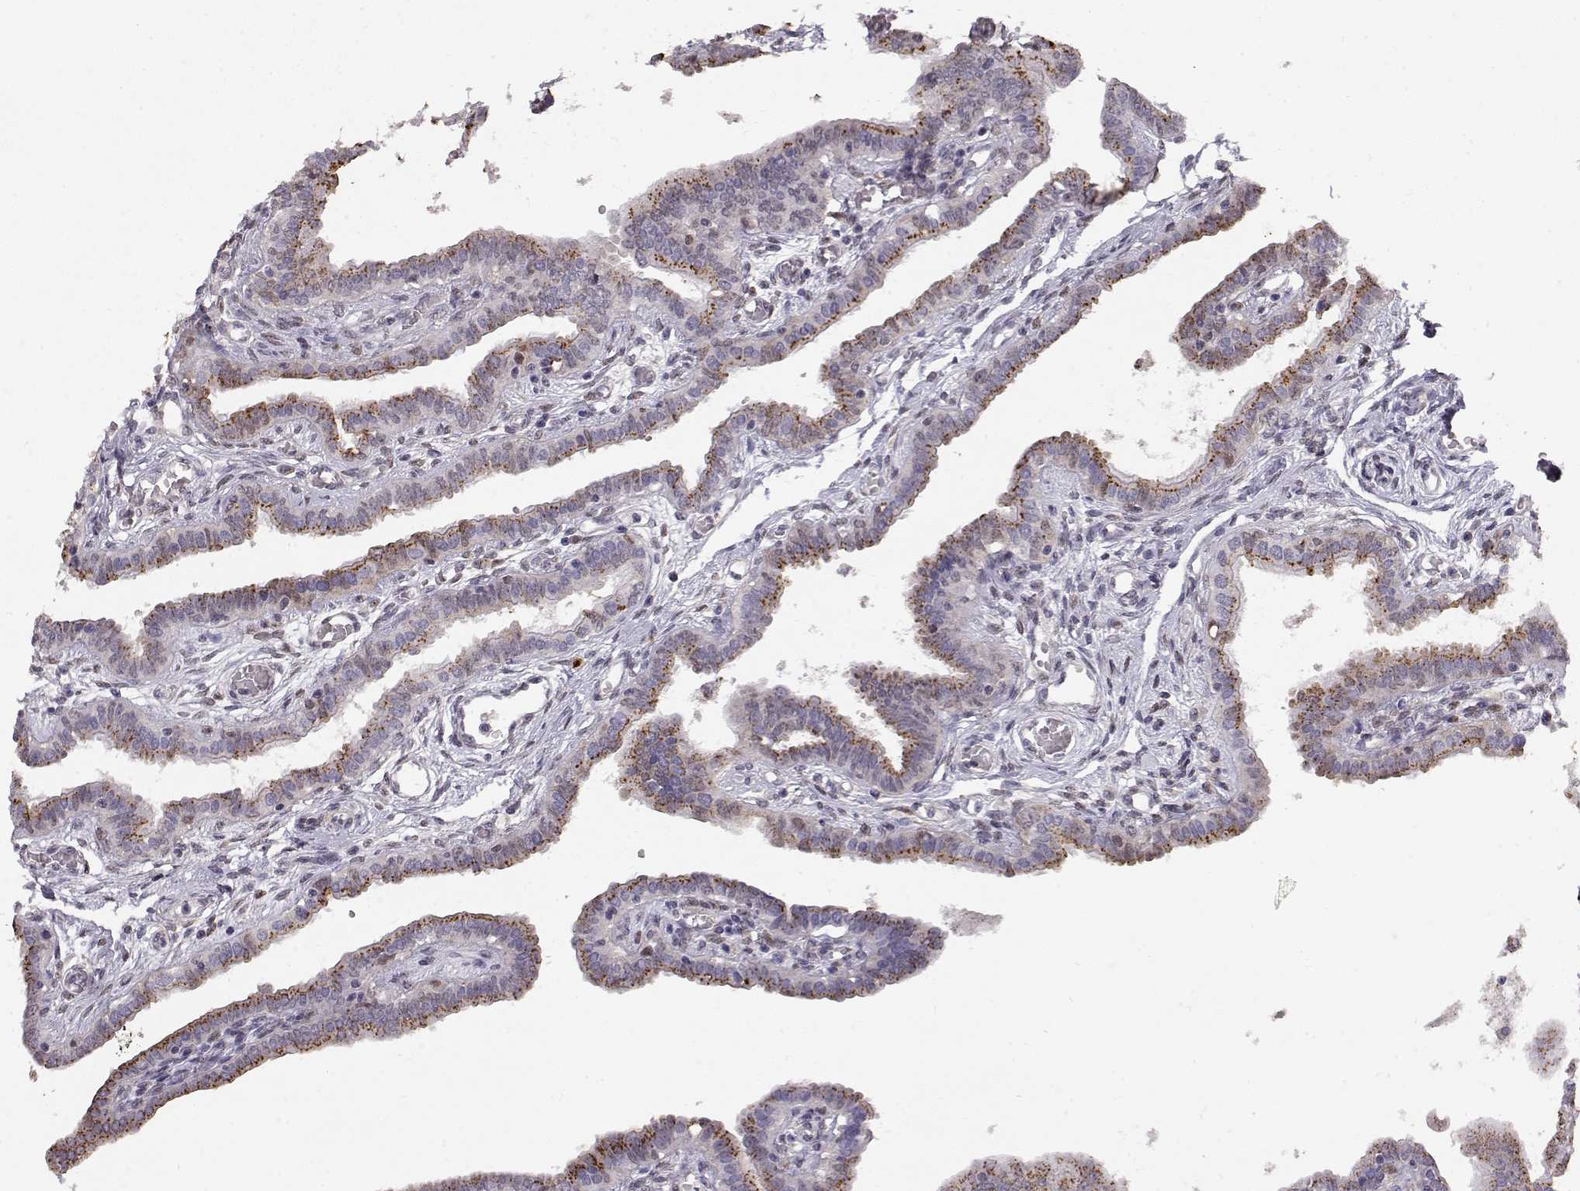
{"staining": {"intensity": "strong", "quantity": "25%-75%", "location": "cytoplasmic/membranous"}, "tissue": "fallopian tube", "cell_type": "Glandular cells", "image_type": "normal", "snomed": [{"axis": "morphology", "description": "Normal tissue, NOS"}, {"axis": "morphology", "description": "Carcinoma, endometroid"}, {"axis": "topography", "description": "Fallopian tube"}, {"axis": "topography", "description": "Ovary"}], "caption": "A high-resolution image shows immunohistochemistry (IHC) staining of benign fallopian tube, which displays strong cytoplasmic/membranous staining in about 25%-75% of glandular cells.", "gene": "CDK4", "patient": {"sex": "female", "age": 42}}